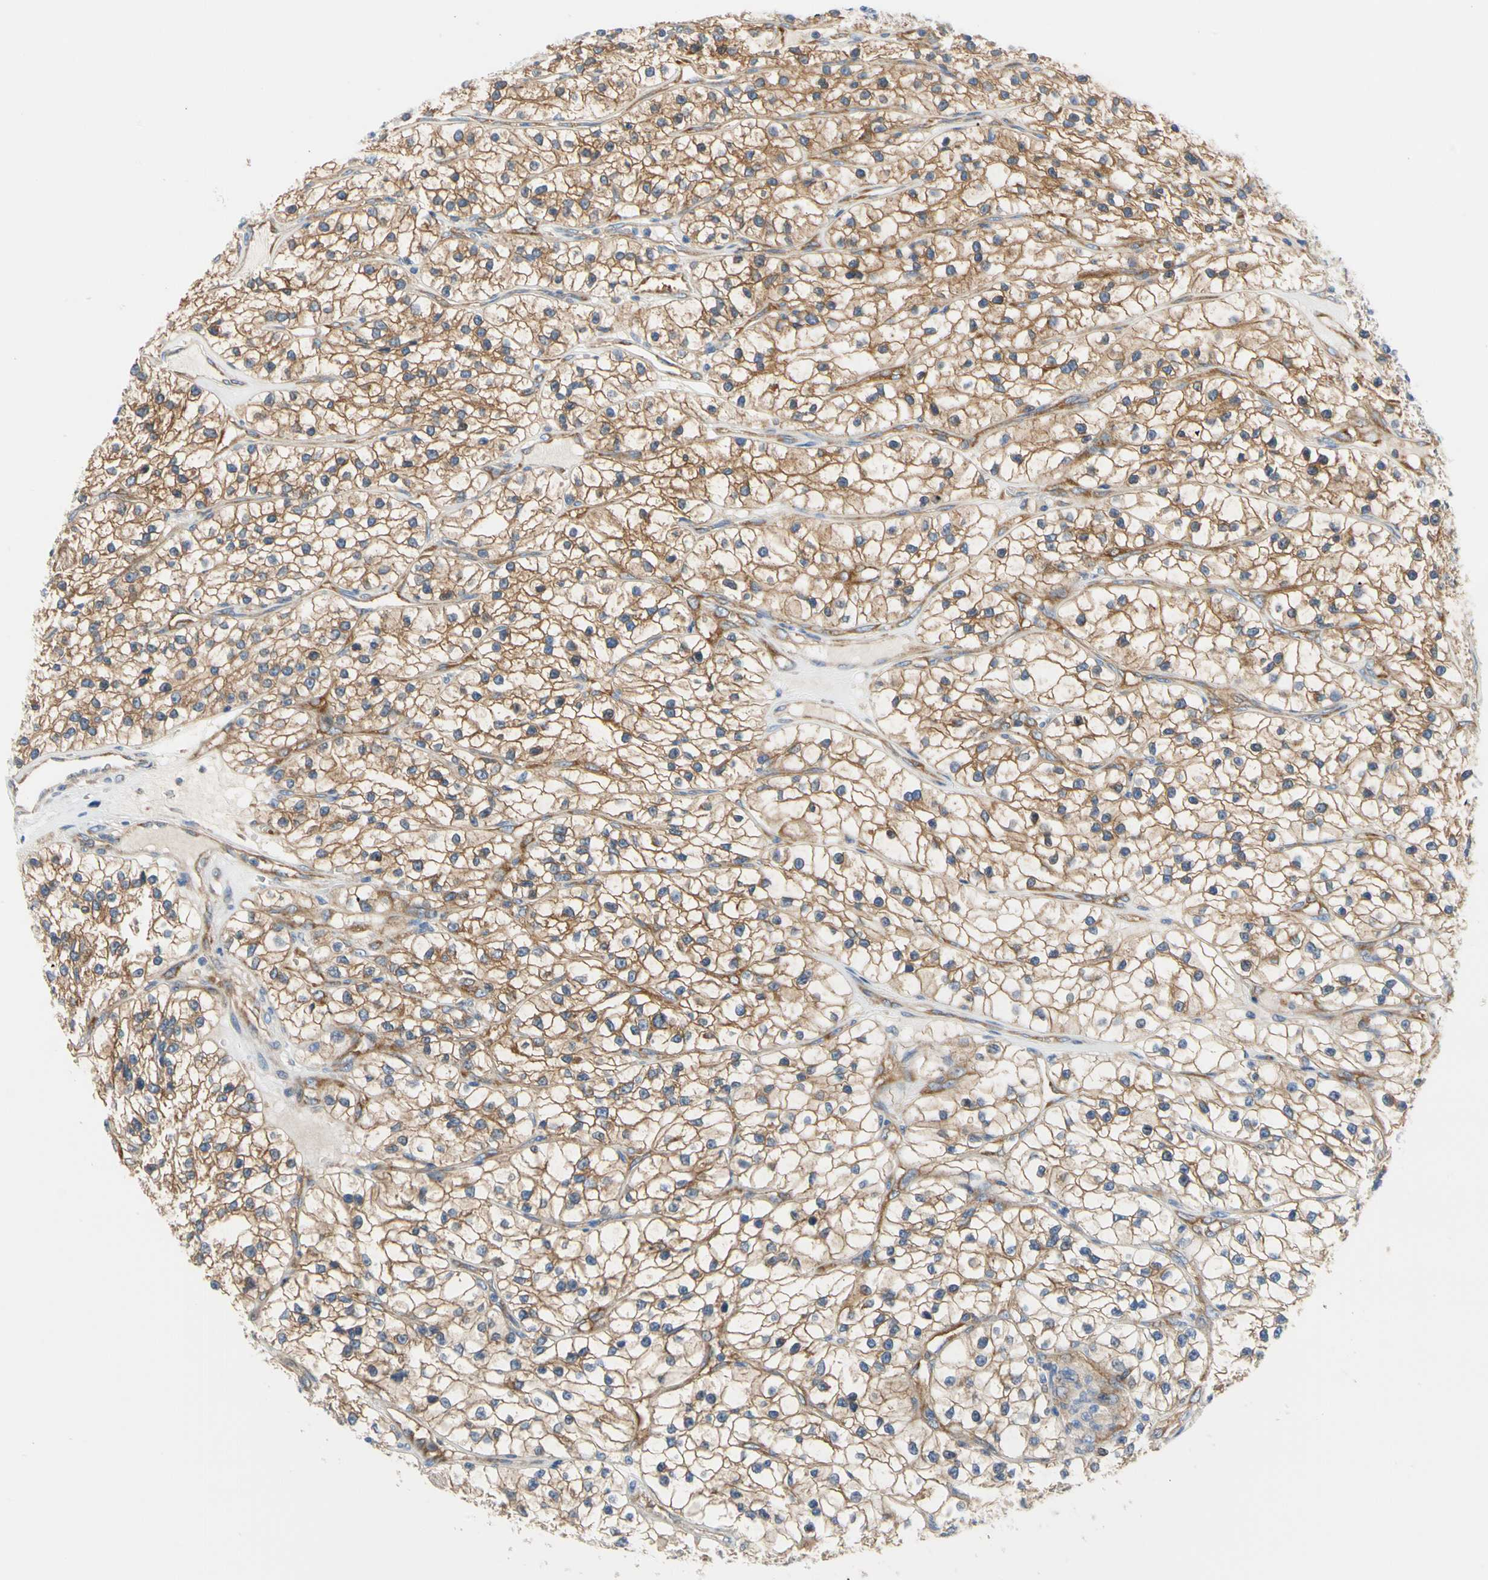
{"staining": {"intensity": "moderate", "quantity": ">75%", "location": "cytoplasmic/membranous"}, "tissue": "renal cancer", "cell_type": "Tumor cells", "image_type": "cancer", "snomed": [{"axis": "morphology", "description": "Adenocarcinoma, NOS"}, {"axis": "topography", "description": "Kidney"}], "caption": "Human renal cancer stained with a protein marker displays moderate staining in tumor cells.", "gene": "GPHN", "patient": {"sex": "female", "age": 57}}